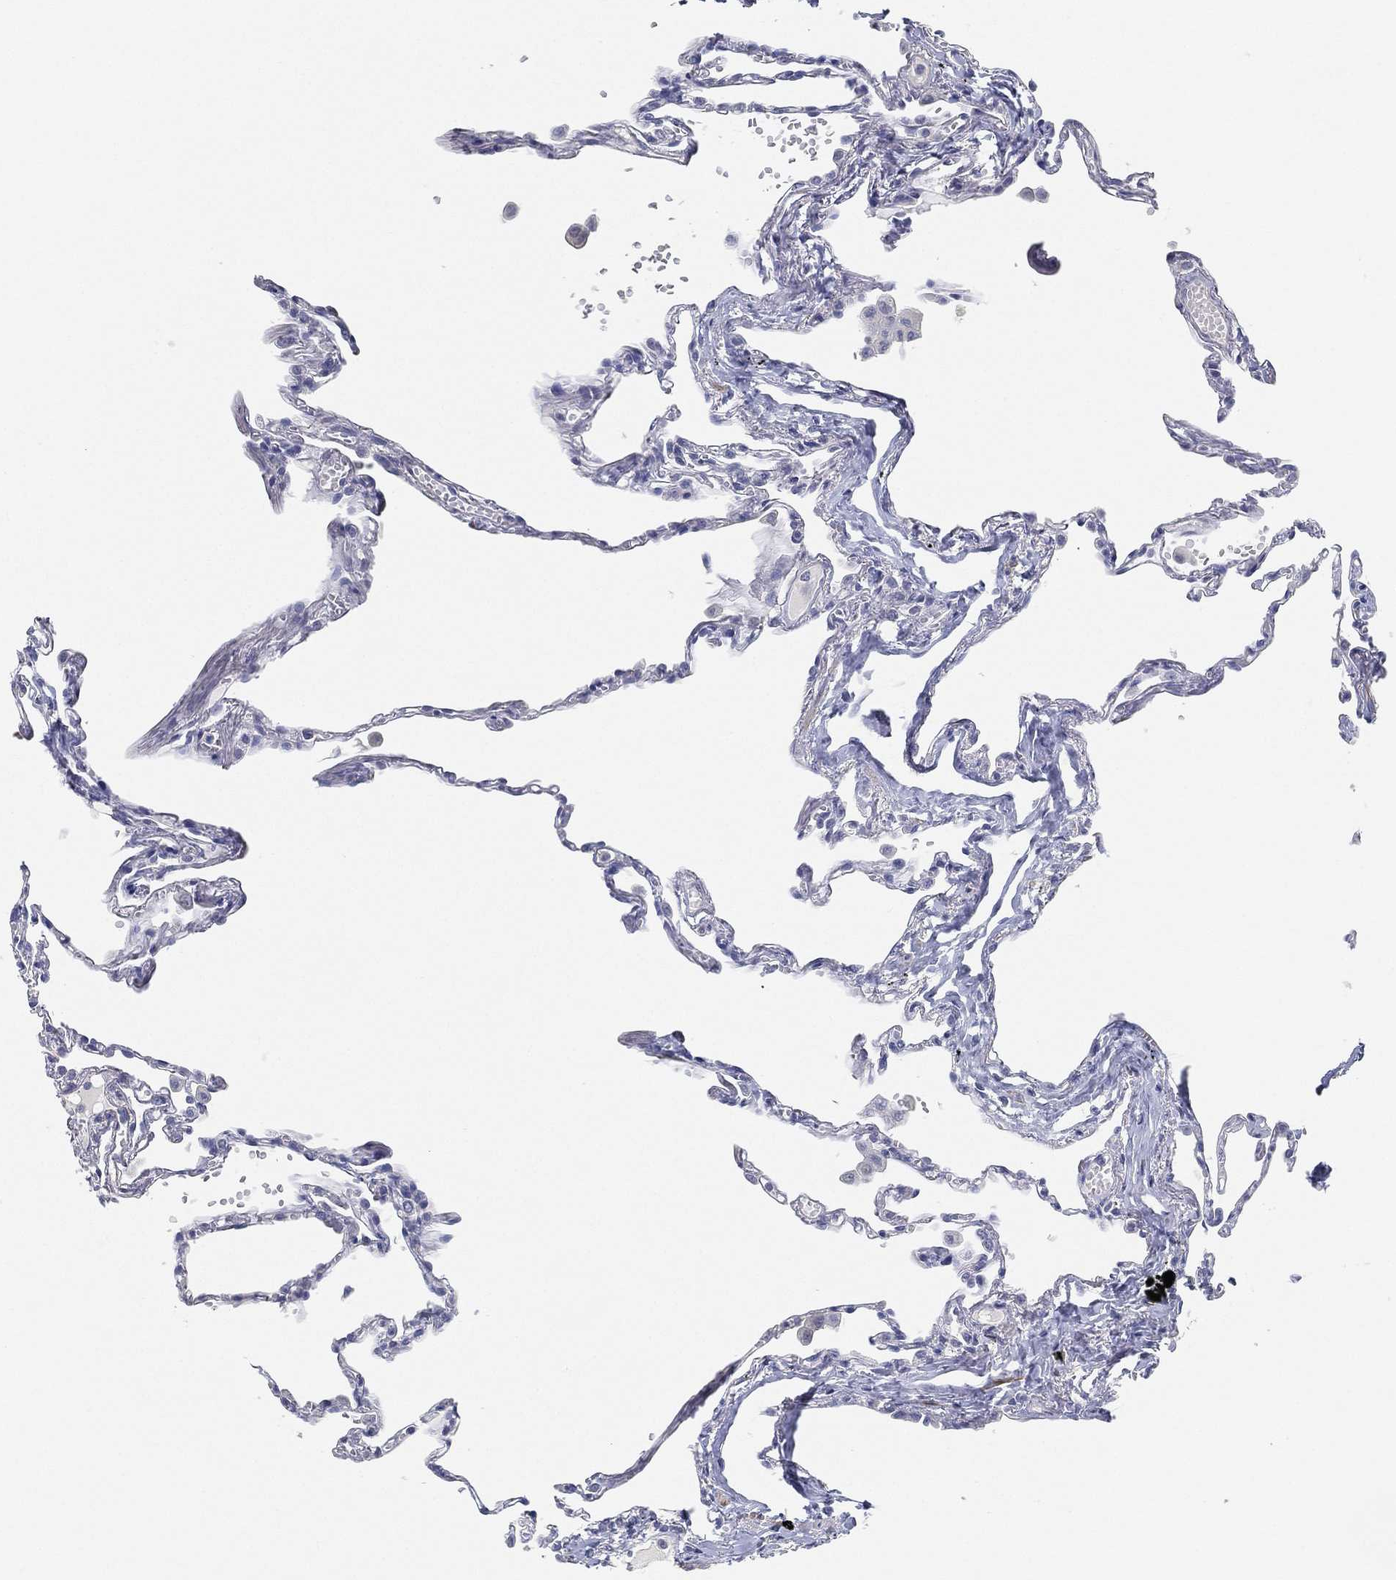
{"staining": {"intensity": "negative", "quantity": "none", "location": "none"}, "tissue": "lung", "cell_type": "Alveolar cells", "image_type": "normal", "snomed": [{"axis": "morphology", "description": "Normal tissue, NOS"}, {"axis": "topography", "description": "Lung"}], "caption": "DAB (3,3'-diaminobenzidine) immunohistochemical staining of normal human lung exhibits no significant positivity in alveolar cells.", "gene": "GPR61", "patient": {"sex": "male", "age": 78}}